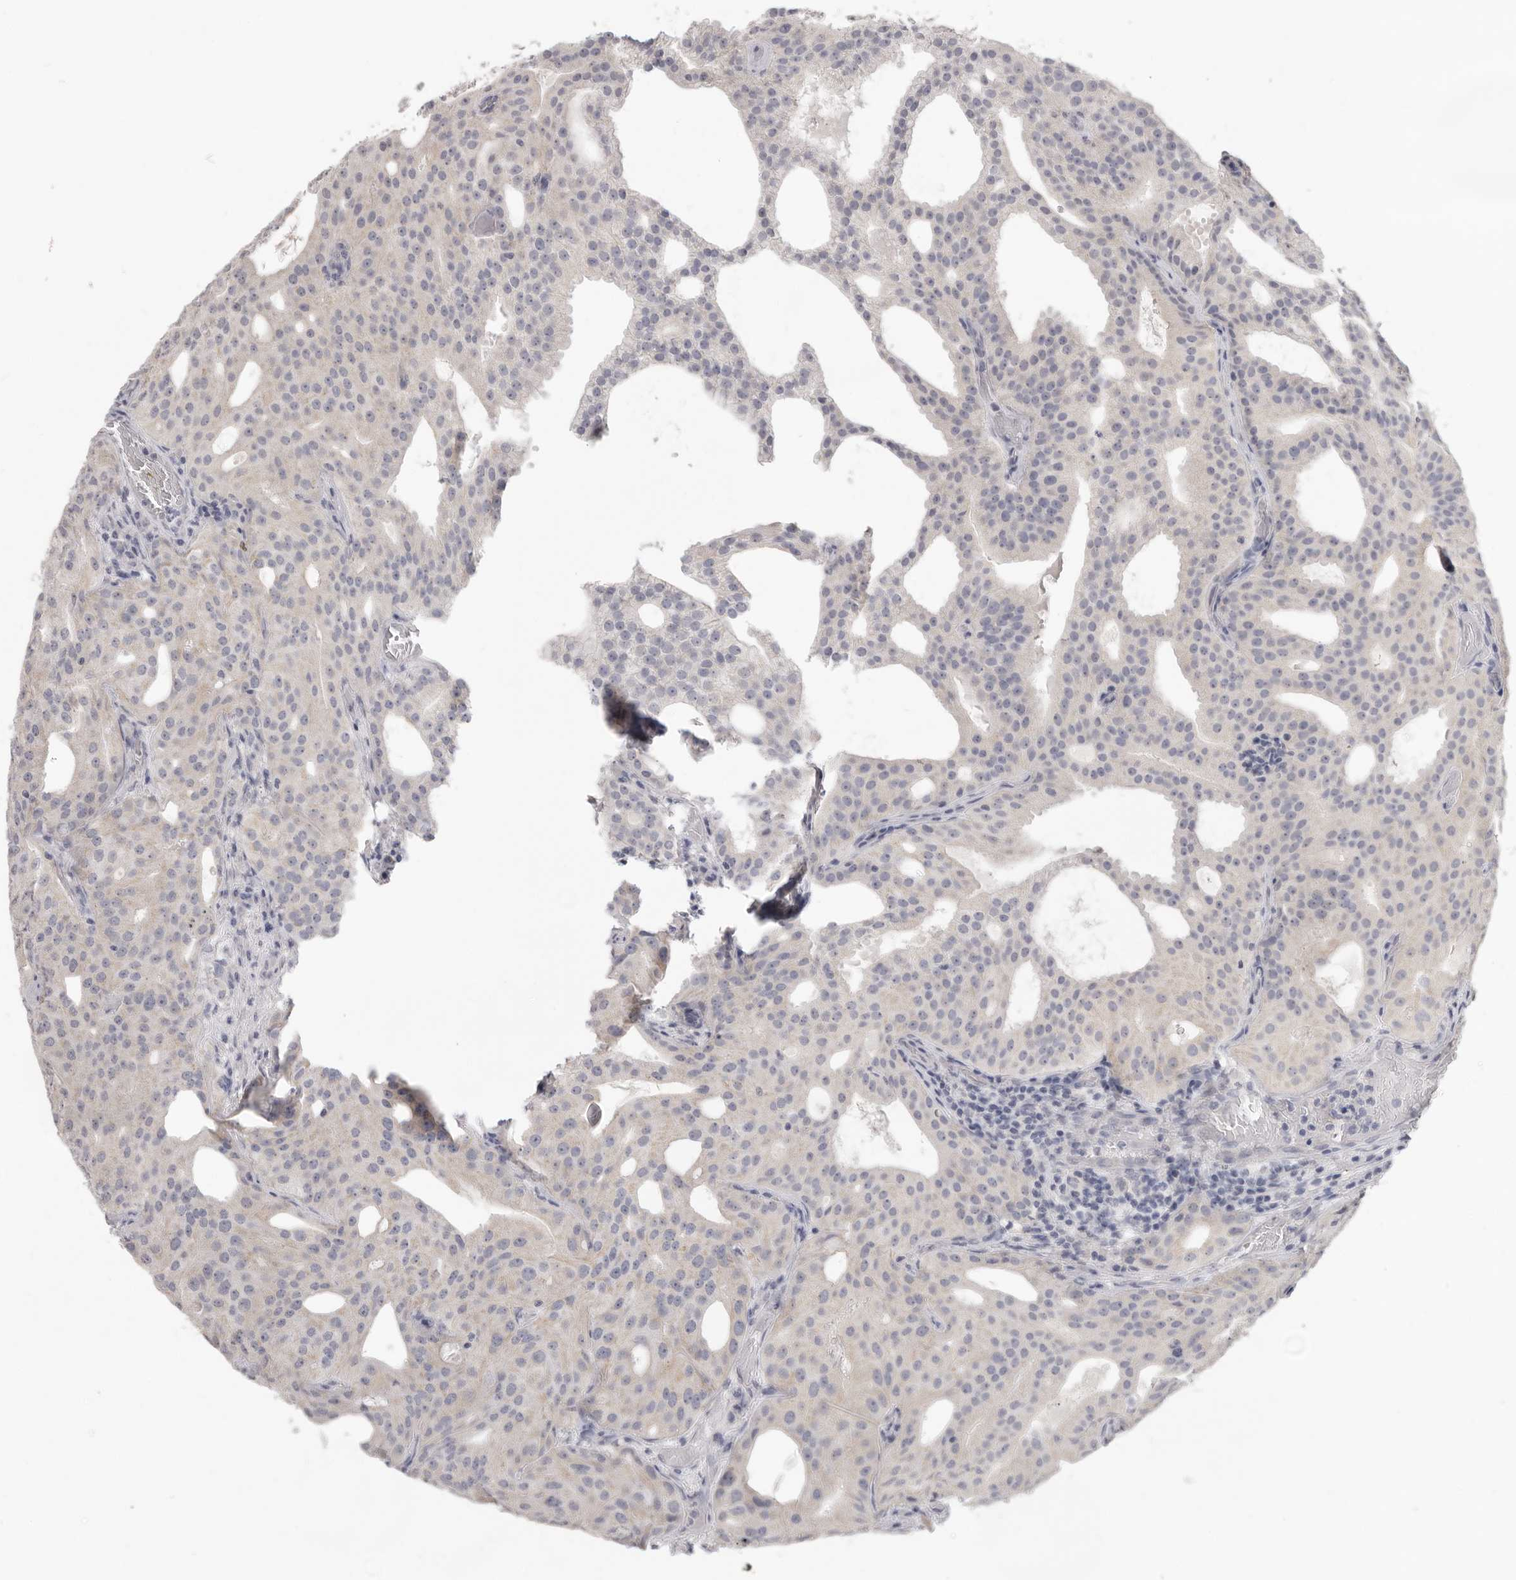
{"staining": {"intensity": "negative", "quantity": "none", "location": "none"}, "tissue": "prostate cancer", "cell_type": "Tumor cells", "image_type": "cancer", "snomed": [{"axis": "morphology", "description": "Adenocarcinoma, Medium grade"}, {"axis": "topography", "description": "Prostate"}], "caption": "Adenocarcinoma (medium-grade) (prostate) was stained to show a protein in brown. There is no significant staining in tumor cells.", "gene": "XIRP1", "patient": {"sex": "male", "age": 88}}